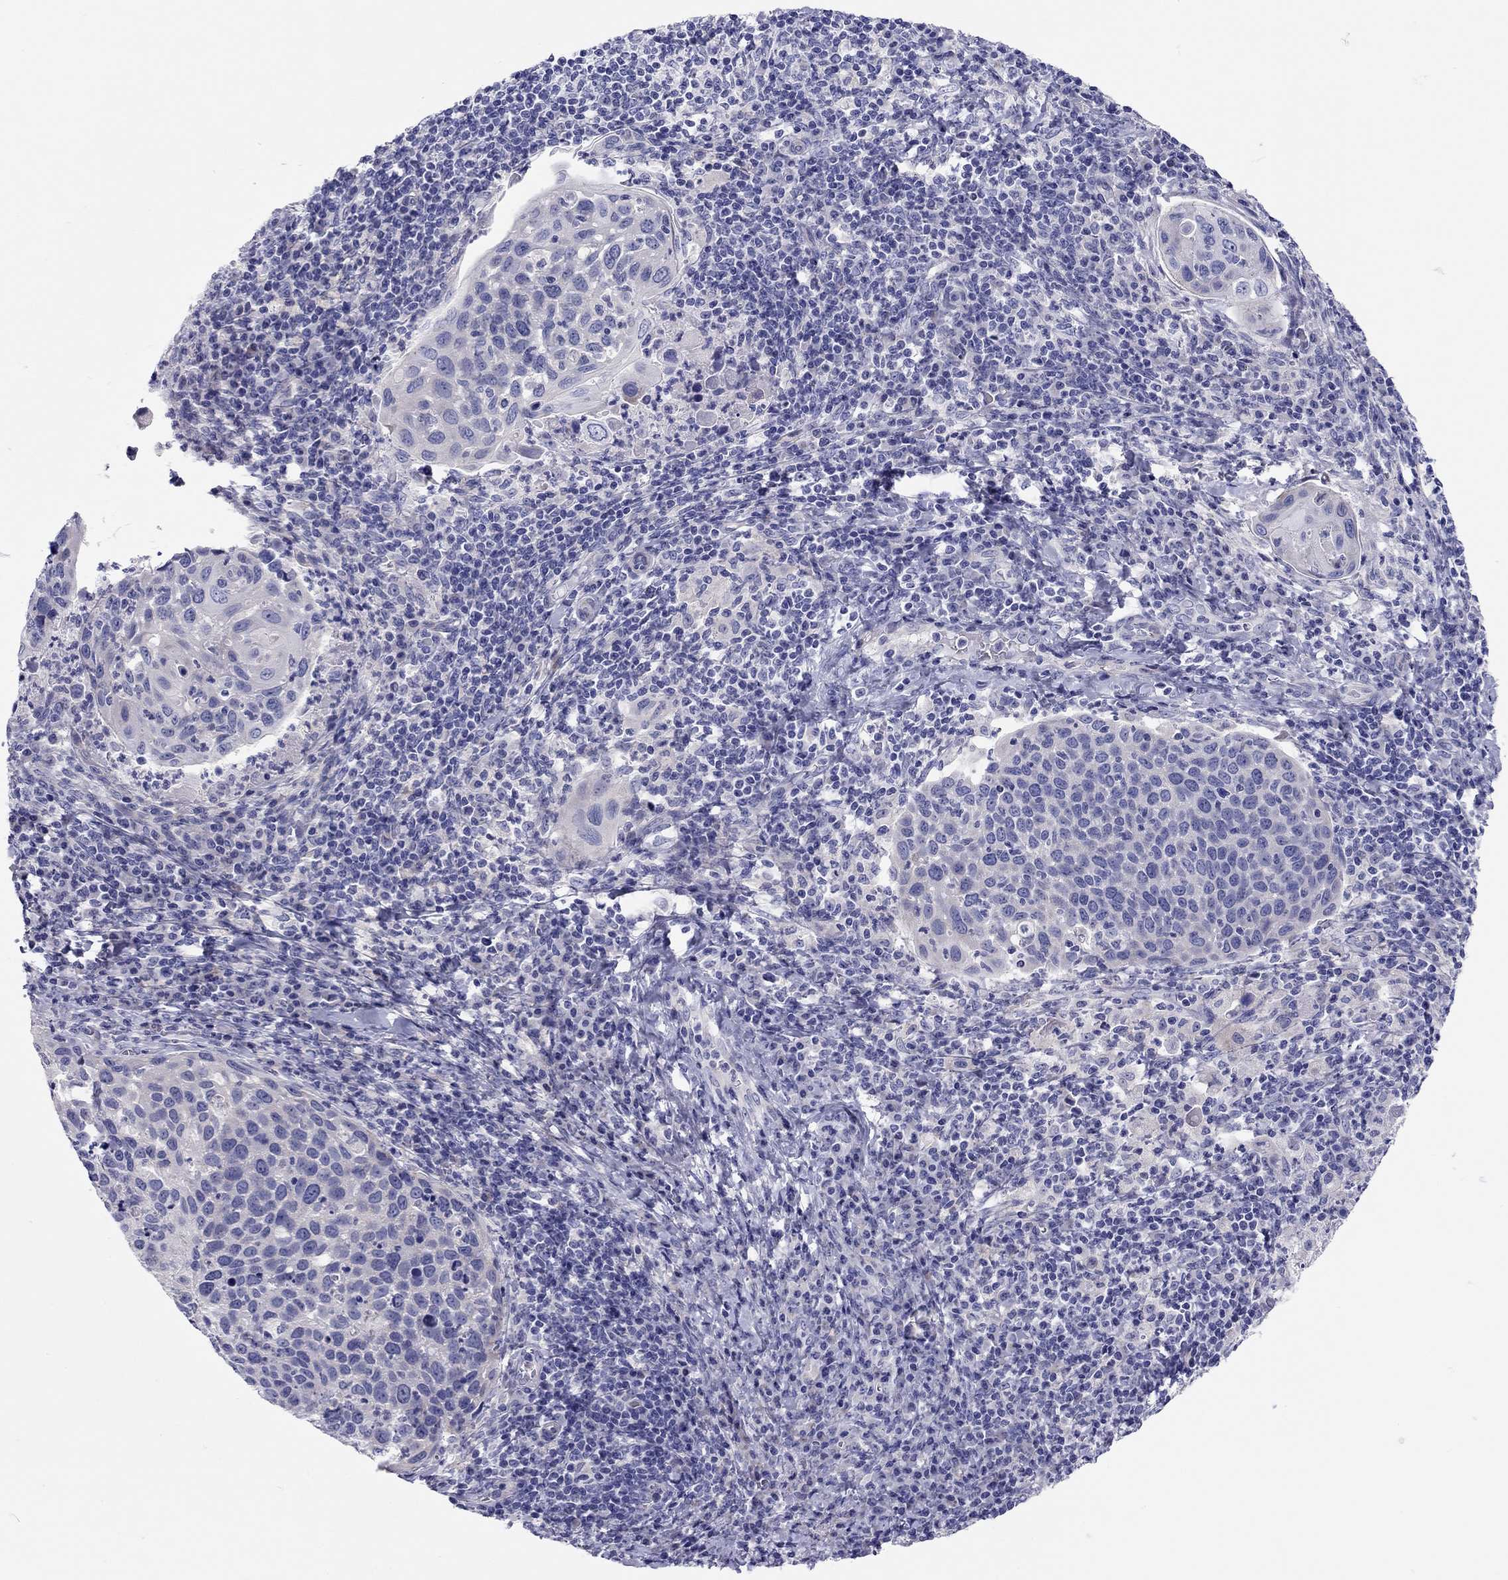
{"staining": {"intensity": "negative", "quantity": "none", "location": "none"}, "tissue": "cervical cancer", "cell_type": "Tumor cells", "image_type": "cancer", "snomed": [{"axis": "morphology", "description": "Squamous cell carcinoma, NOS"}, {"axis": "topography", "description": "Cervix"}], "caption": "A high-resolution image shows immunohistochemistry (IHC) staining of squamous cell carcinoma (cervical), which demonstrates no significant expression in tumor cells. (Brightfield microscopy of DAB immunohistochemistry (IHC) at high magnification).", "gene": "SCARB1", "patient": {"sex": "female", "age": 54}}